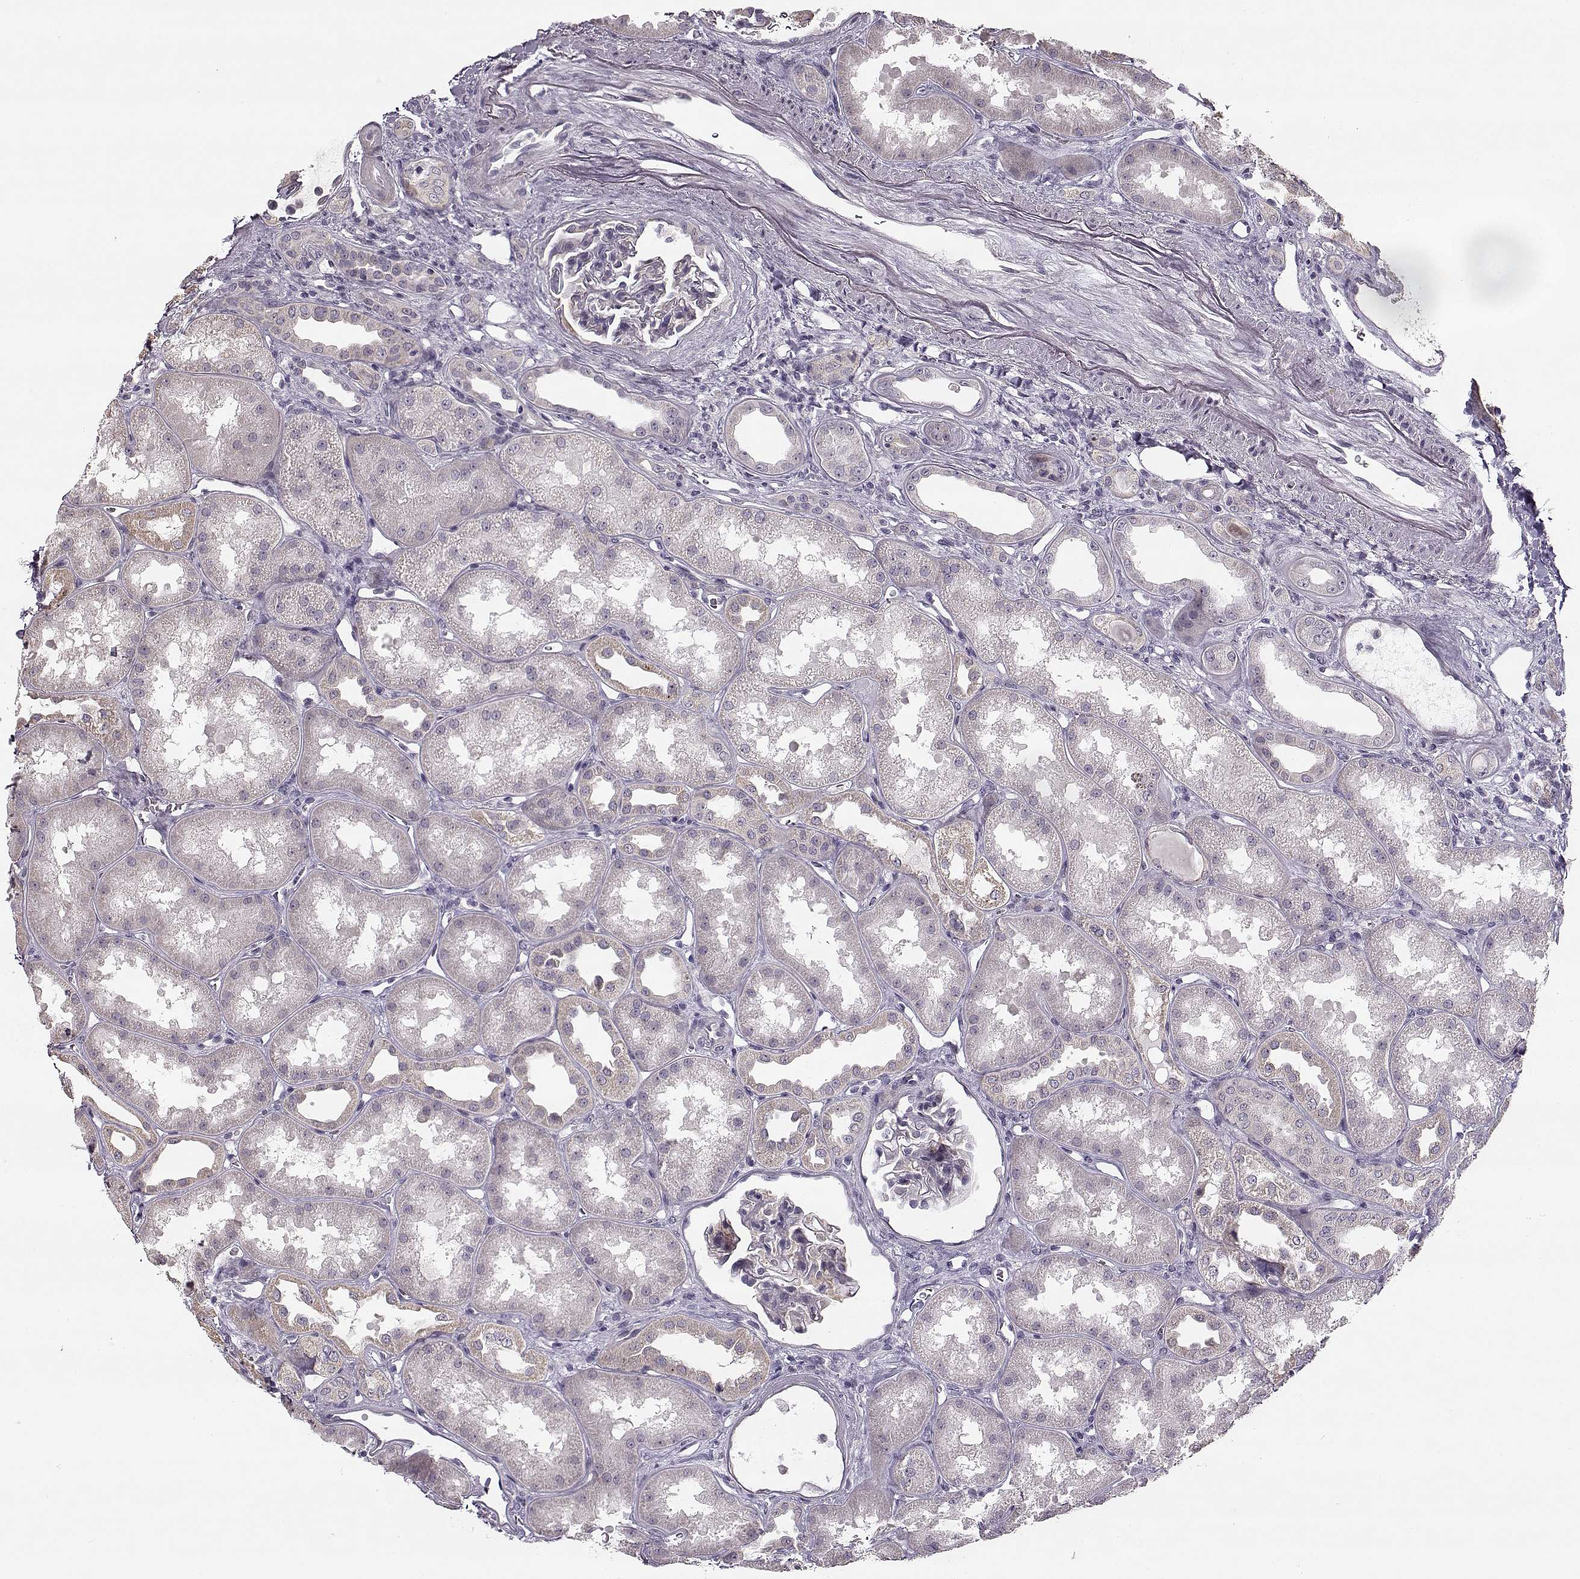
{"staining": {"intensity": "negative", "quantity": "none", "location": "none"}, "tissue": "kidney", "cell_type": "Cells in glomeruli", "image_type": "normal", "snomed": [{"axis": "morphology", "description": "Normal tissue, NOS"}, {"axis": "topography", "description": "Kidney"}], "caption": "Immunohistochemistry micrograph of unremarkable human kidney stained for a protein (brown), which exhibits no expression in cells in glomeruli.", "gene": "MAP6D1", "patient": {"sex": "male", "age": 61}}